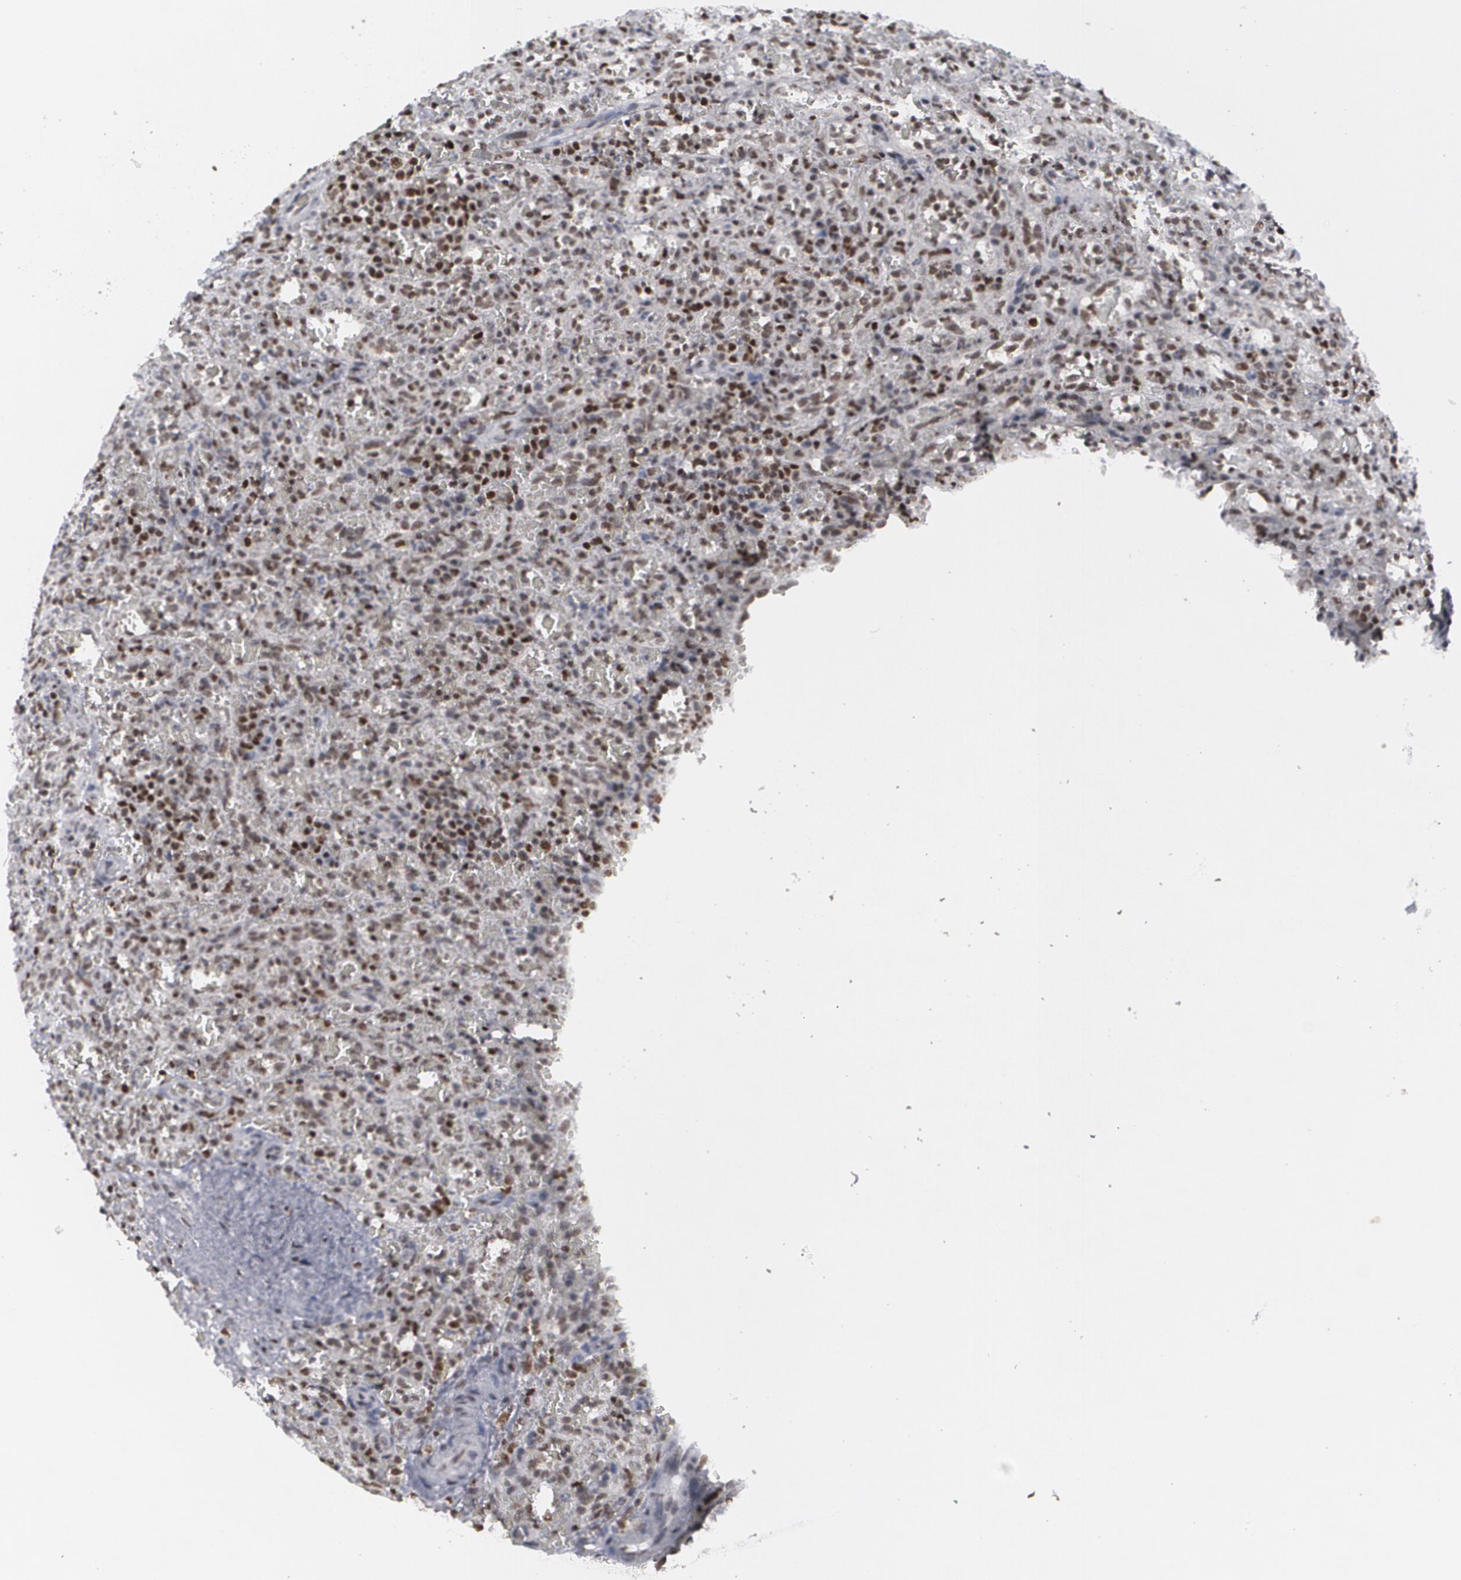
{"staining": {"intensity": "strong", "quantity": "25%-75%", "location": "nuclear"}, "tissue": "lymphoma", "cell_type": "Tumor cells", "image_type": "cancer", "snomed": [{"axis": "morphology", "description": "Malignant lymphoma, non-Hodgkin's type, Low grade"}, {"axis": "topography", "description": "Spleen"}], "caption": "Immunohistochemistry (IHC) micrograph of human malignant lymphoma, non-Hodgkin's type (low-grade) stained for a protein (brown), which exhibits high levels of strong nuclear expression in approximately 25%-75% of tumor cells.", "gene": "MCL1", "patient": {"sex": "female", "age": 64}}